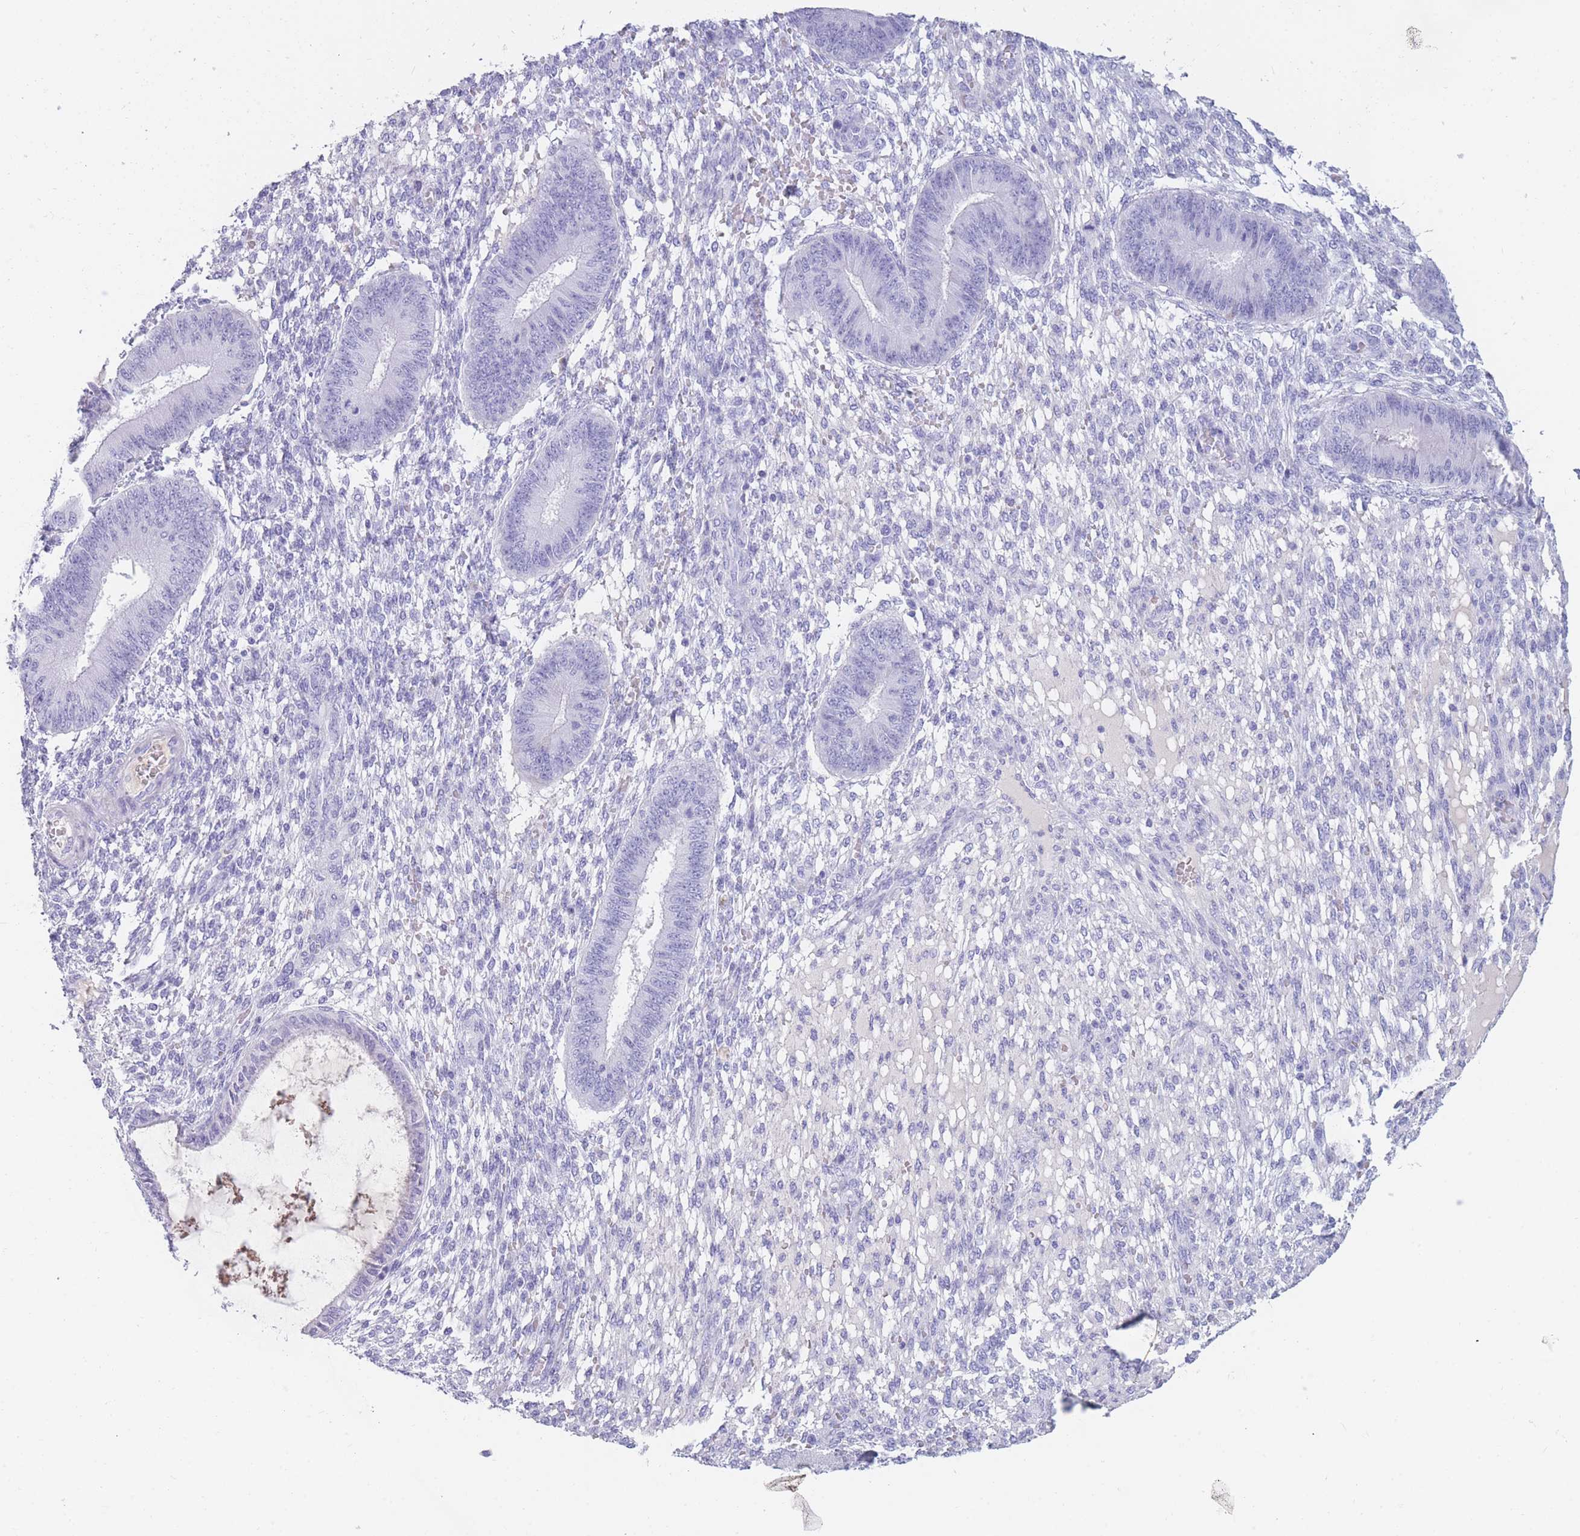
{"staining": {"intensity": "negative", "quantity": "none", "location": "none"}, "tissue": "endometrium", "cell_type": "Cells in endometrial stroma", "image_type": "normal", "snomed": [{"axis": "morphology", "description": "Normal tissue, NOS"}, {"axis": "topography", "description": "Endometrium"}], "caption": "Immunohistochemistry micrograph of benign endometrium: endometrium stained with DAB exhibits no significant protein staining in cells in endometrial stroma.", "gene": "TNFSF11", "patient": {"sex": "female", "age": 49}}